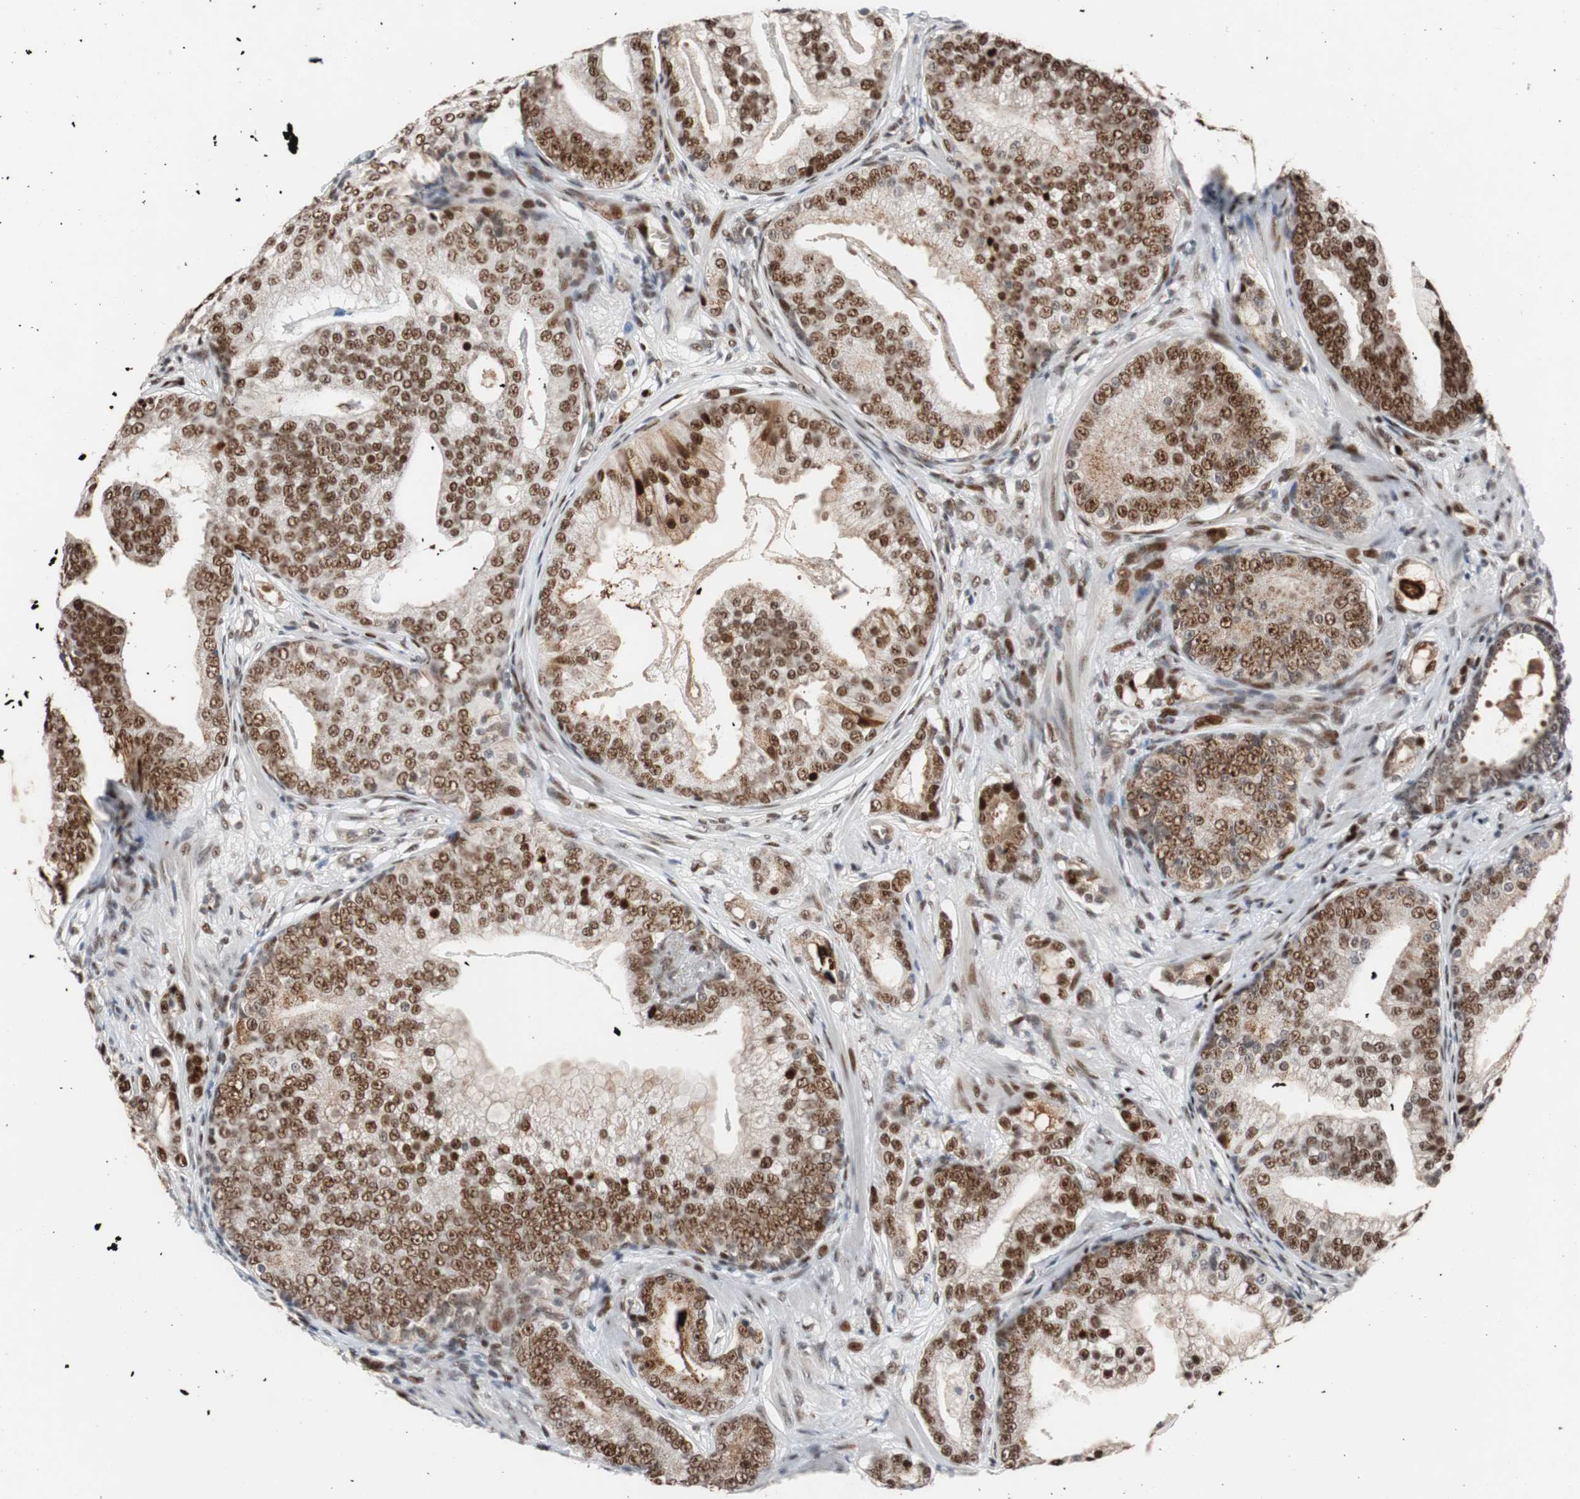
{"staining": {"intensity": "strong", "quantity": ">75%", "location": "nuclear"}, "tissue": "prostate cancer", "cell_type": "Tumor cells", "image_type": "cancer", "snomed": [{"axis": "morphology", "description": "Adenocarcinoma, Low grade"}, {"axis": "topography", "description": "Prostate"}], "caption": "Human prostate adenocarcinoma (low-grade) stained with a brown dye displays strong nuclear positive positivity in approximately >75% of tumor cells.", "gene": "NBL1", "patient": {"sex": "male", "age": 58}}